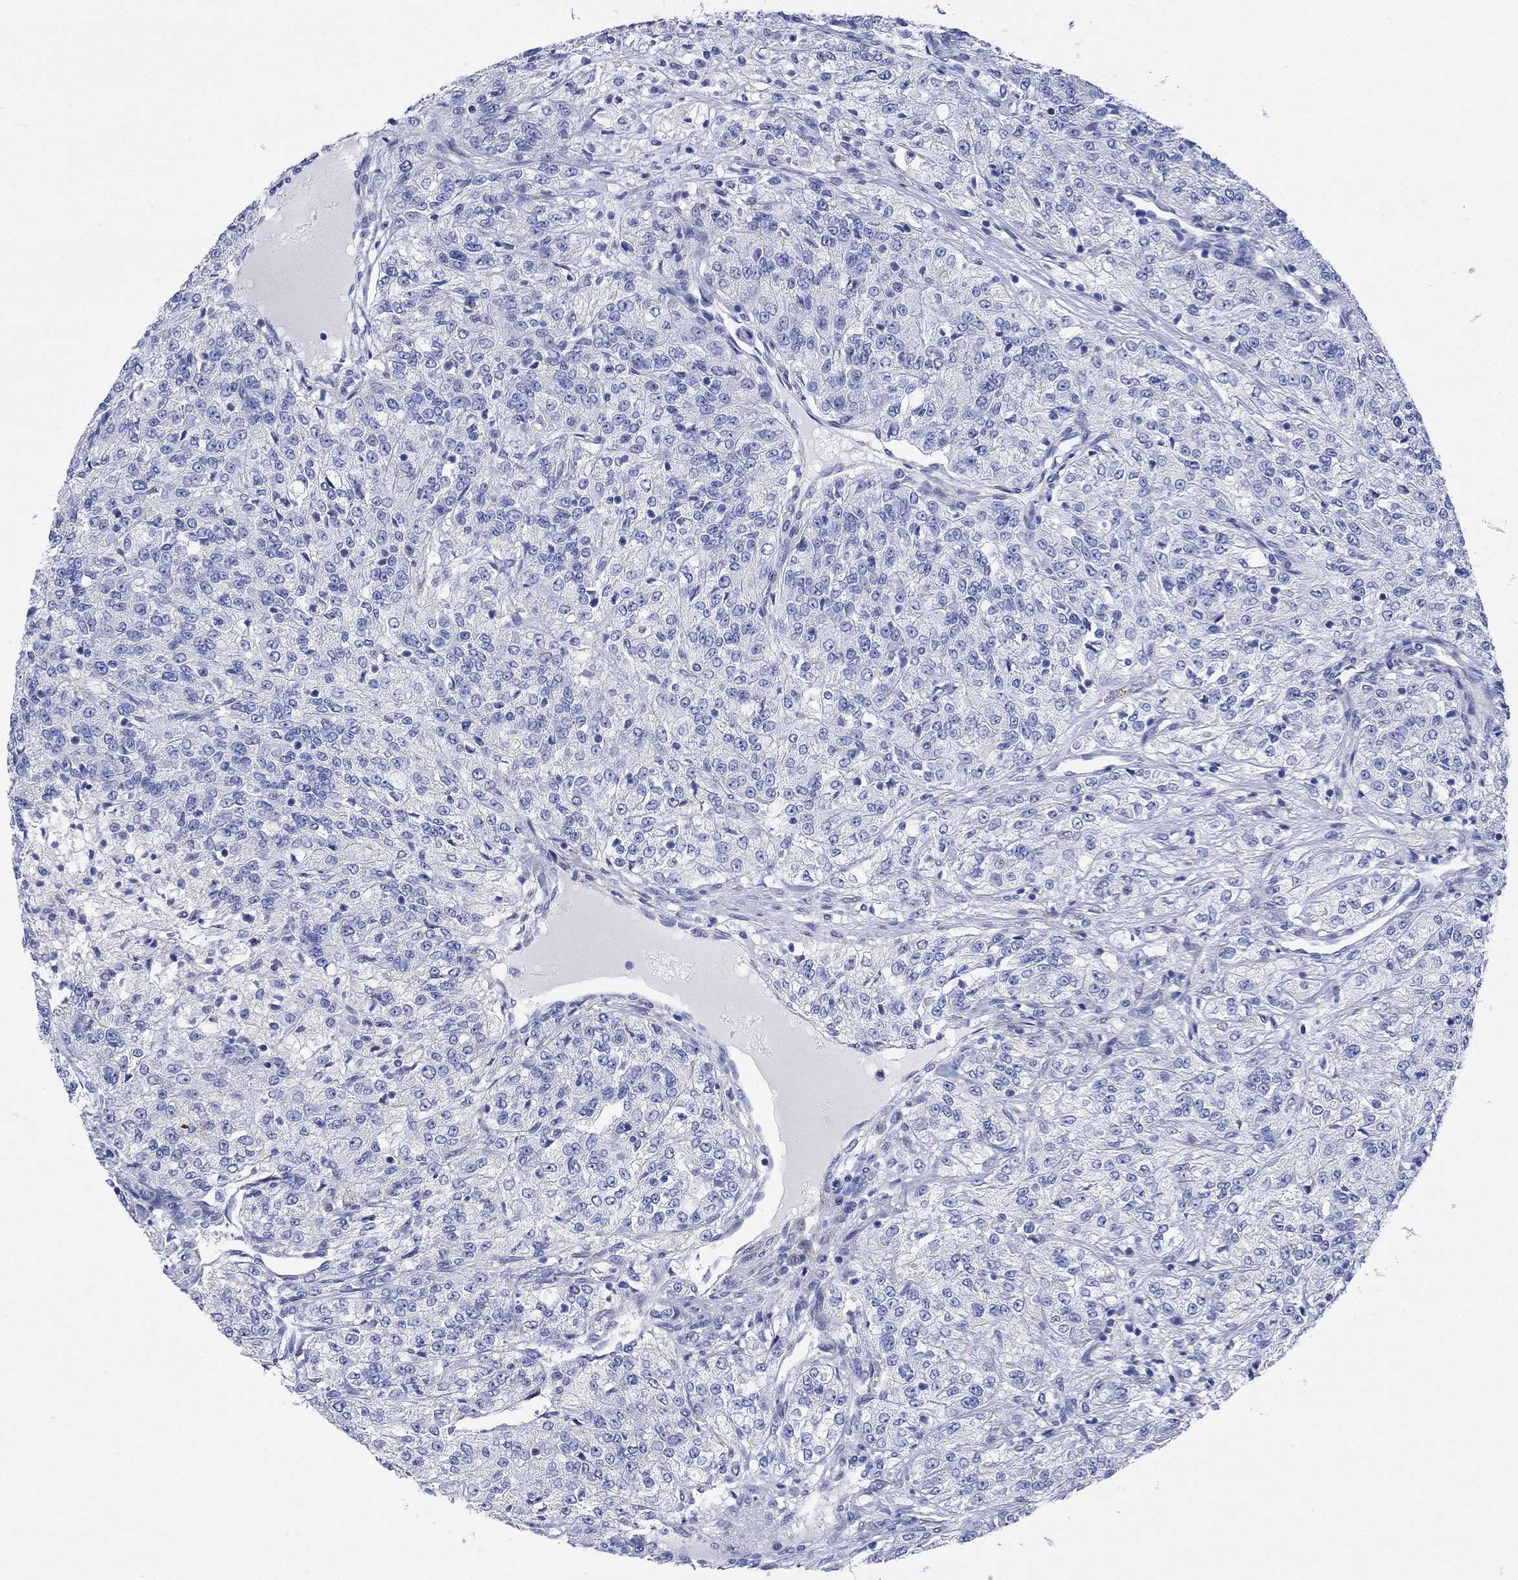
{"staining": {"intensity": "negative", "quantity": "none", "location": "none"}, "tissue": "renal cancer", "cell_type": "Tumor cells", "image_type": "cancer", "snomed": [{"axis": "morphology", "description": "Adenocarcinoma, NOS"}, {"axis": "topography", "description": "Kidney"}], "caption": "IHC micrograph of renal adenocarcinoma stained for a protein (brown), which reveals no expression in tumor cells.", "gene": "MYL1", "patient": {"sex": "female", "age": 63}}